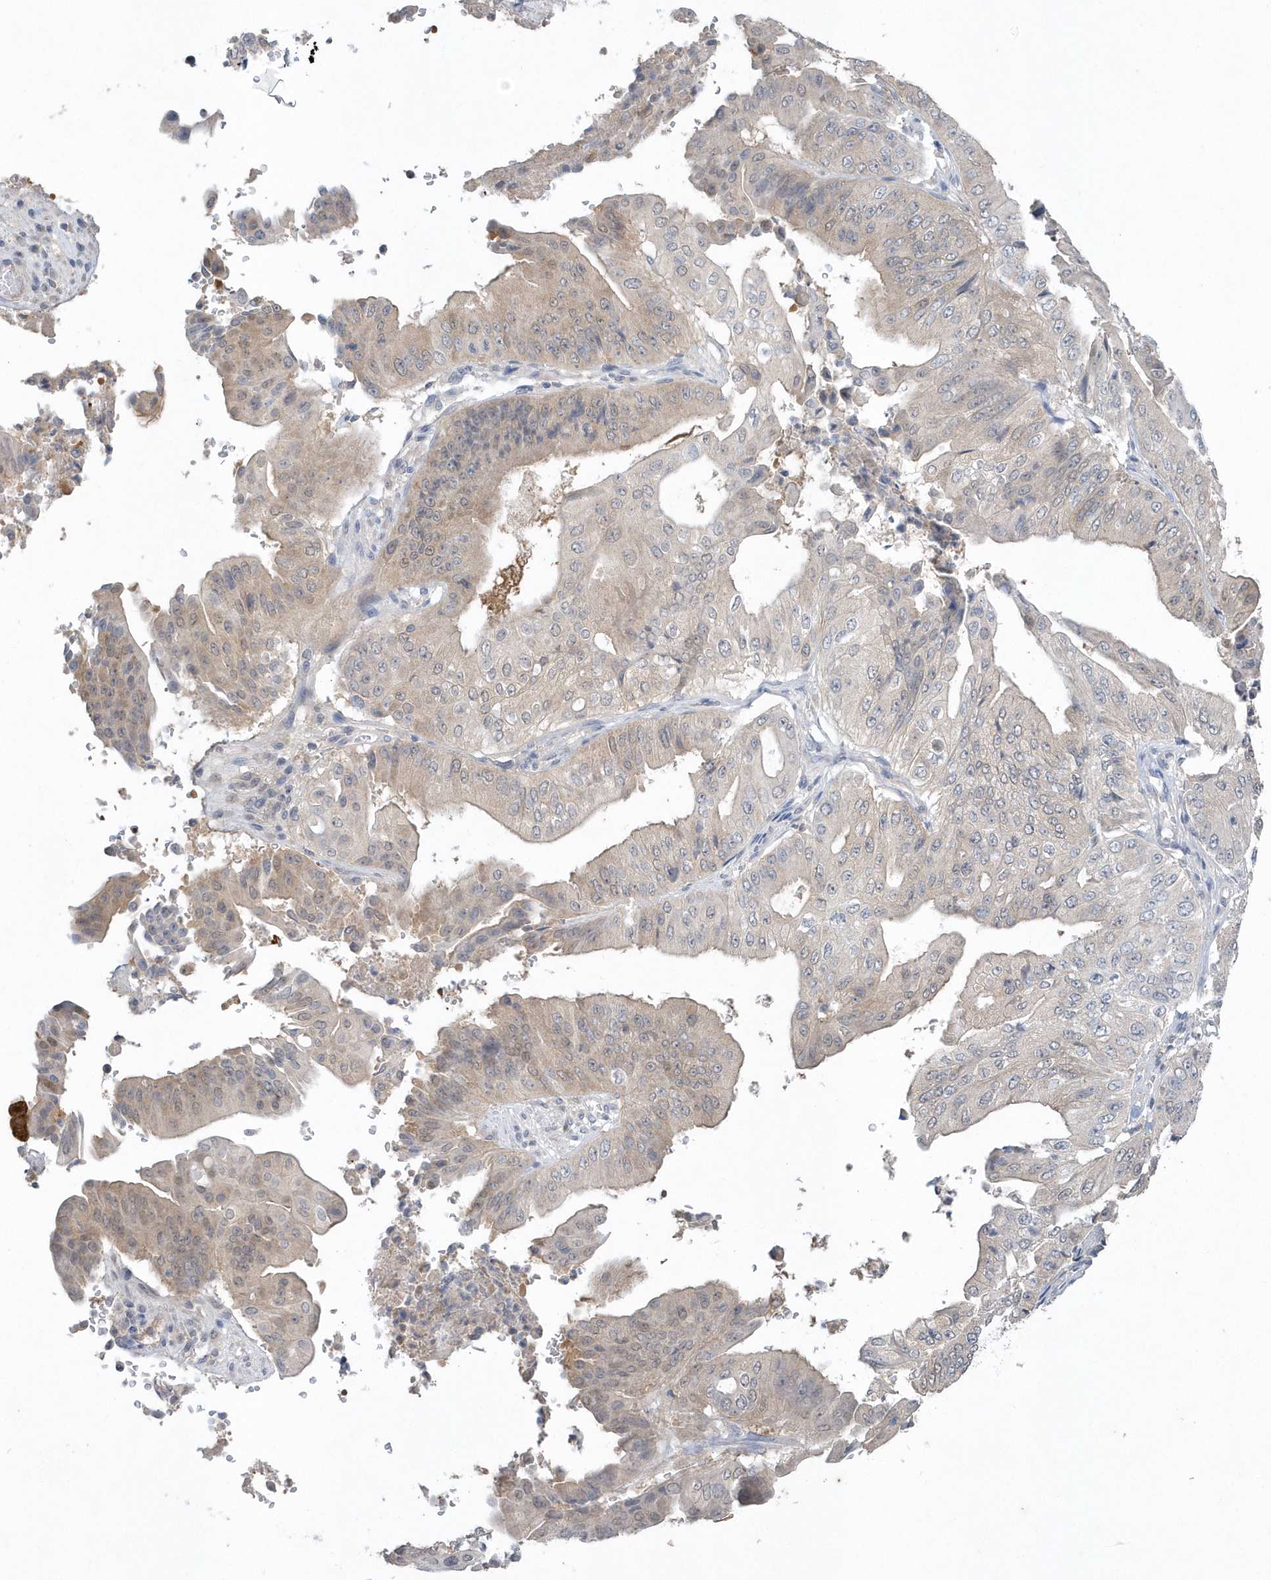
{"staining": {"intensity": "weak", "quantity": "25%-75%", "location": "cytoplasmic/membranous"}, "tissue": "pancreatic cancer", "cell_type": "Tumor cells", "image_type": "cancer", "snomed": [{"axis": "morphology", "description": "Adenocarcinoma, NOS"}, {"axis": "topography", "description": "Pancreas"}], "caption": "Approximately 25%-75% of tumor cells in human adenocarcinoma (pancreatic) exhibit weak cytoplasmic/membranous protein positivity as visualized by brown immunohistochemical staining.", "gene": "AKR7A2", "patient": {"sex": "female", "age": 77}}